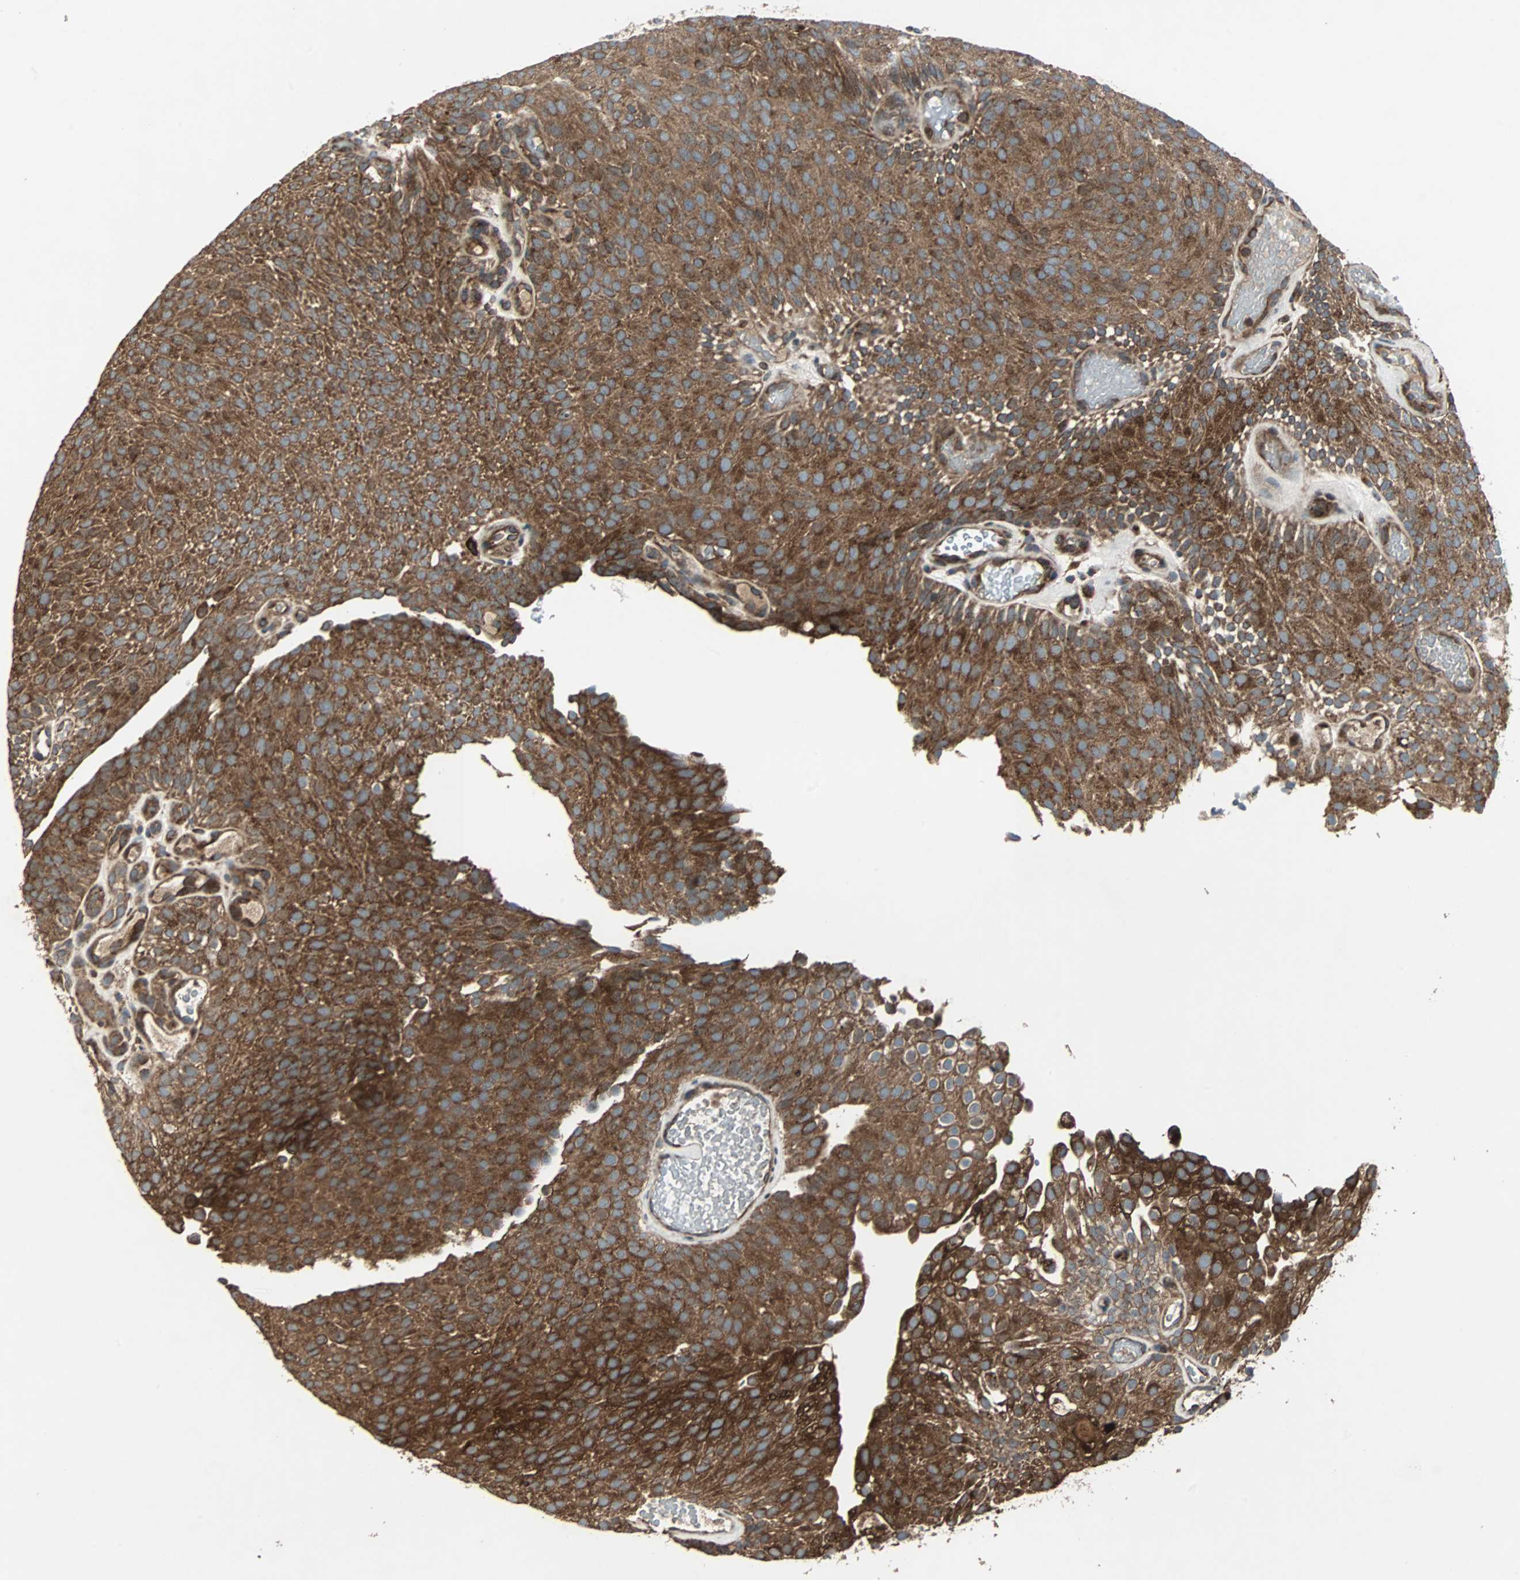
{"staining": {"intensity": "strong", "quantity": ">75%", "location": "cytoplasmic/membranous"}, "tissue": "urothelial cancer", "cell_type": "Tumor cells", "image_type": "cancer", "snomed": [{"axis": "morphology", "description": "Urothelial carcinoma, Low grade"}, {"axis": "topography", "description": "Urinary bladder"}], "caption": "This is an image of IHC staining of low-grade urothelial carcinoma, which shows strong staining in the cytoplasmic/membranous of tumor cells.", "gene": "RAB7A", "patient": {"sex": "male", "age": 78}}